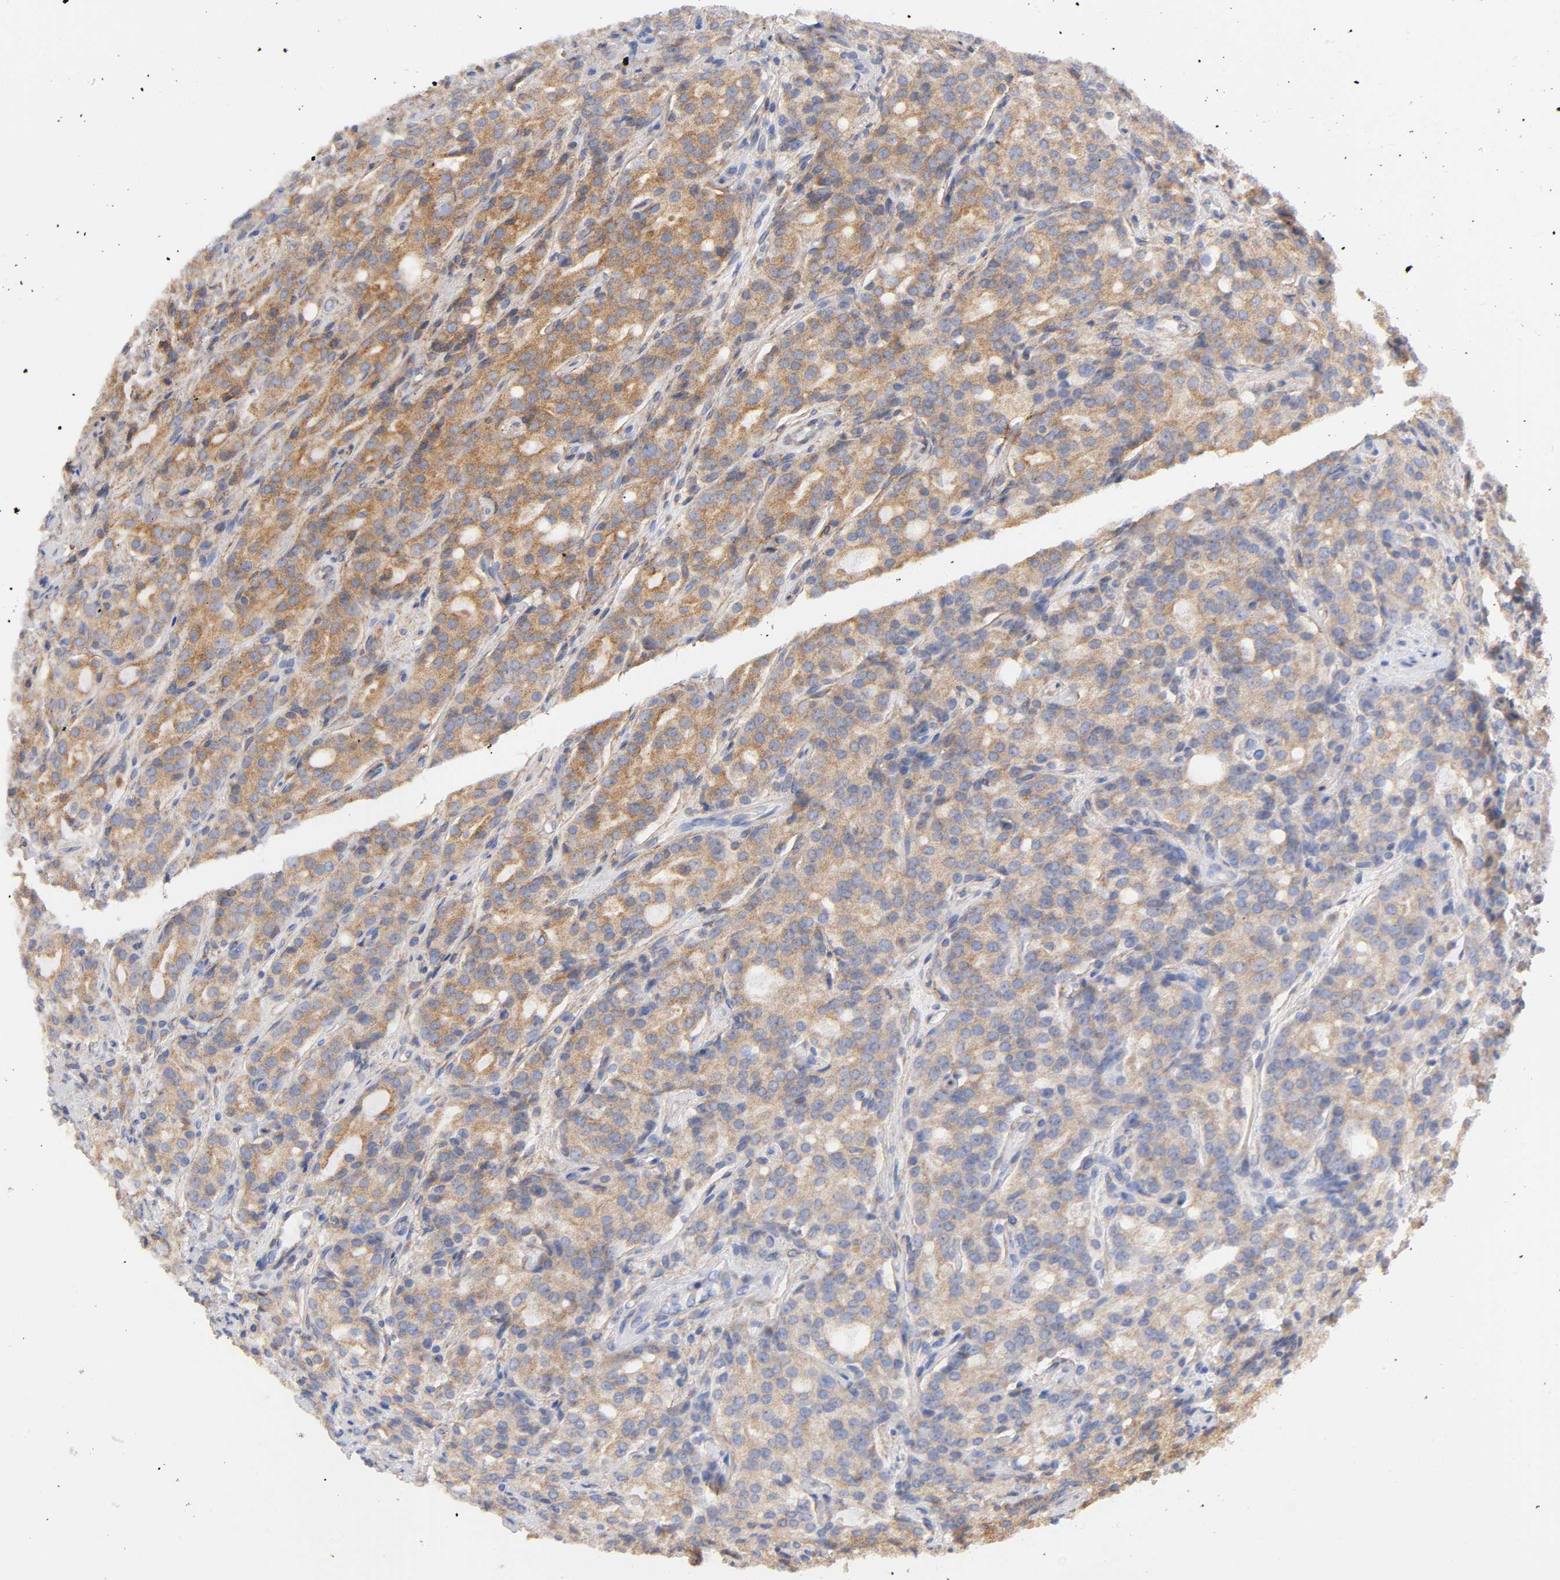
{"staining": {"intensity": "moderate", "quantity": ">75%", "location": "cytoplasmic/membranous"}, "tissue": "prostate cancer", "cell_type": "Tumor cells", "image_type": "cancer", "snomed": [{"axis": "morphology", "description": "Adenocarcinoma, High grade"}, {"axis": "topography", "description": "Prostate"}], "caption": "Moderate cytoplasmic/membranous staining is seen in about >75% of tumor cells in prostate adenocarcinoma (high-grade). (Stains: DAB in brown, nuclei in blue, Microscopy: brightfield microscopy at high magnification).", "gene": "POR", "patient": {"sex": "male", "age": 72}}